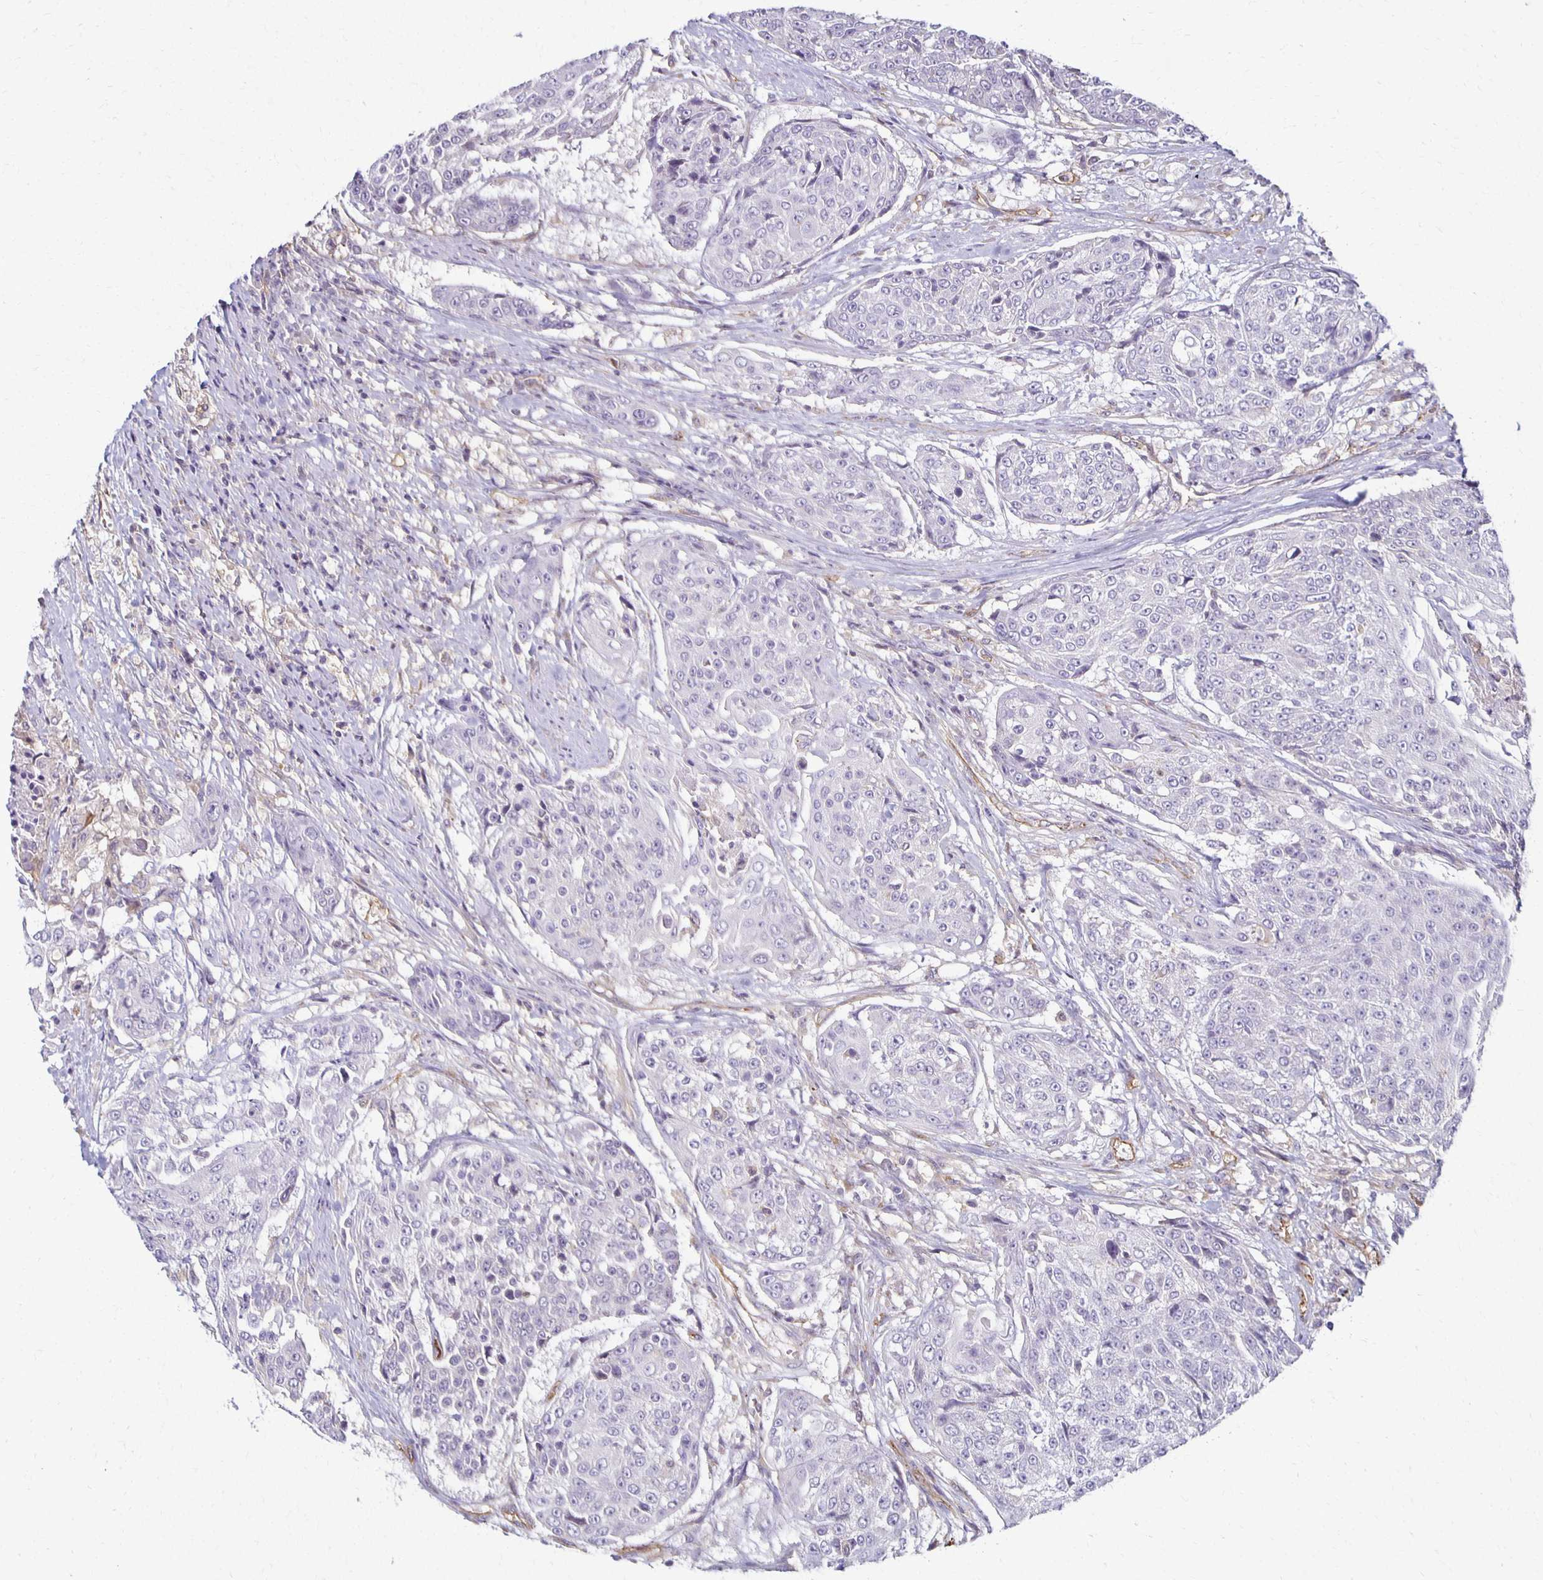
{"staining": {"intensity": "negative", "quantity": "none", "location": "none"}, "tissue": "urothelial cancer", "cell_type": "Tumor cells", "image_type": "cancer", "snomed": [{"axis": "morphology", "description": "Urothelial carcinoma, High grade"}, {"axis": "topography", "description": "Urinary bladder"}], "caption": "Human urothelial cancer stained for a protein using immunohistochemistry reveals no positivity in tumor cells.", "gene": "GPX4", "patient": {"sex": "female", "age": 63}}